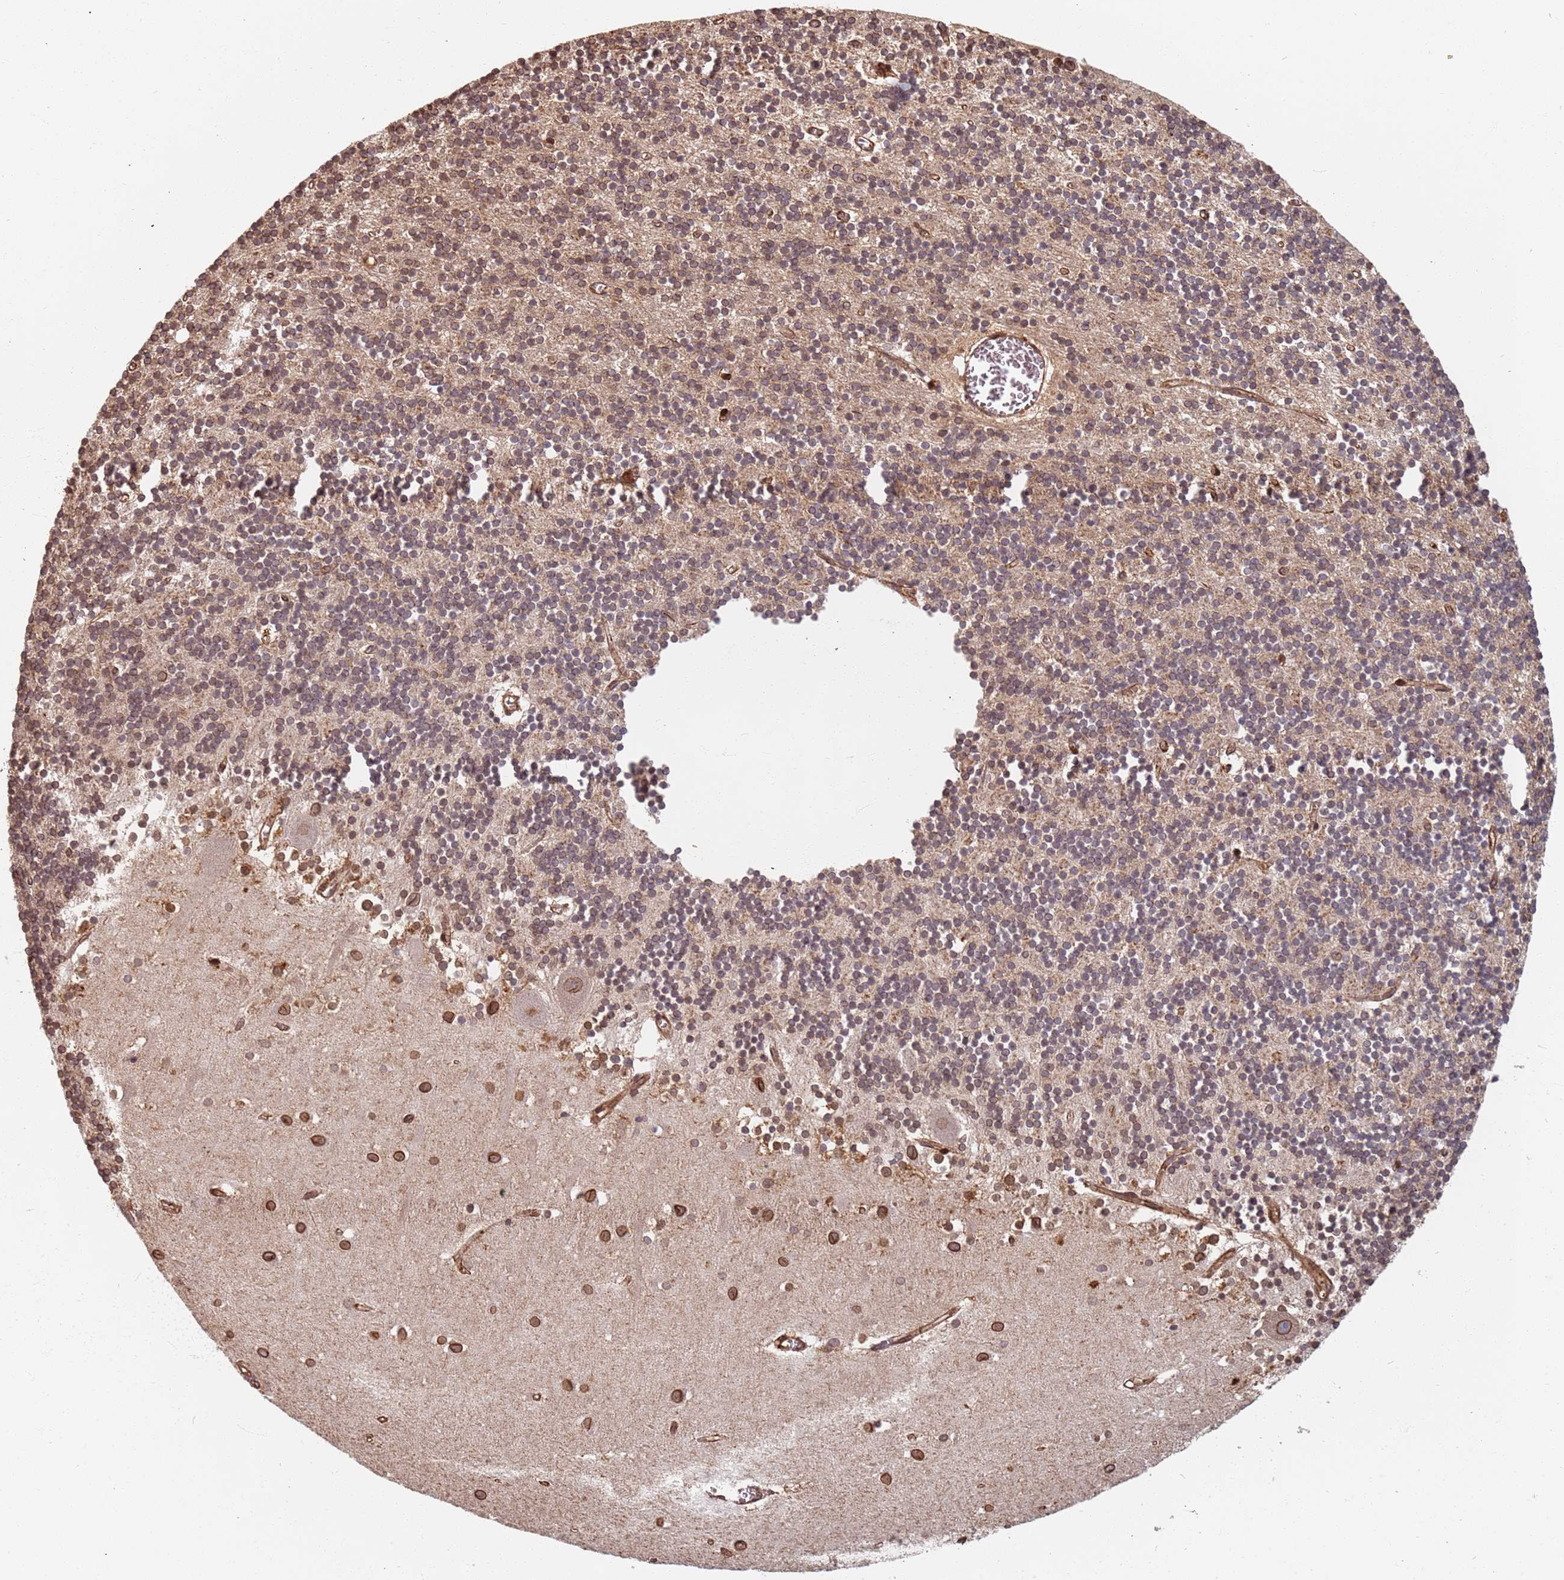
{"staining": {"intensity": "moderate", "quantity": "<25%", "location": "nuclear"}, "tissue": "cerebellum", "cell_type": "Cells in granular layer", "image_type": "normal", "snomed": [{"axis": "morphology", "description": "Normal tissue, NOS"}, {"axis": "topography", "description": "Cerebellum"}], "caption": "The micrograph shows staining of benign cerebellum, revealing moderate nuclear protein expression (brown color) within cells in granular layer.", "gene": "SDCCAG8", "patient": {"sex": "male", "age": 54}}